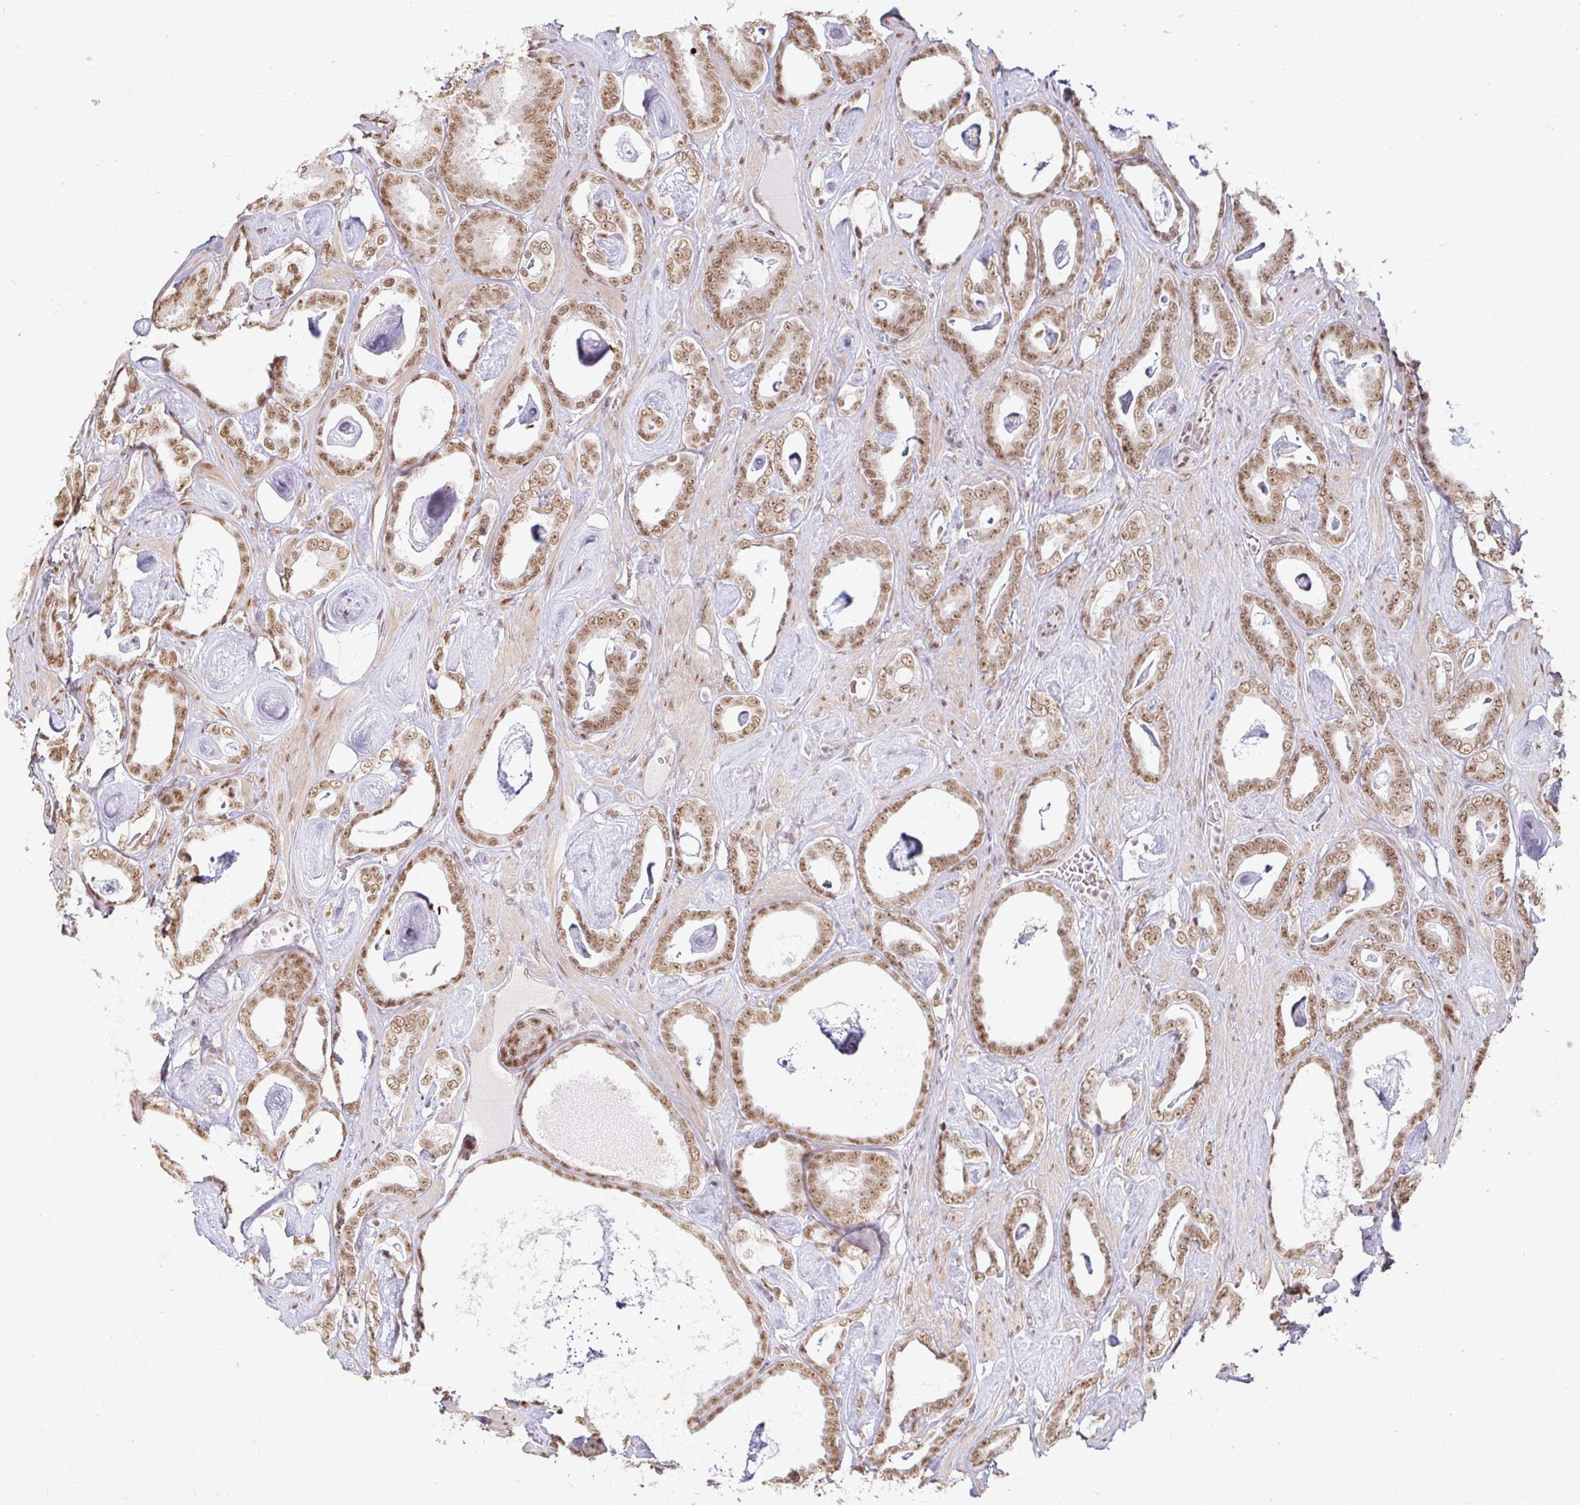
{"staining": {"intensity": "moderate", "quantity": ">75%", "location": "nuclear"}, "tissue": "prostate cancer", "cell_type": "Tumor cells", "image_type": "cancer", "snomed": [{"axis": "morphology", "description": "Adenocarcinoma, High grade"}, {"axis": "topography", "description": "Prostate"}], "caption": "Moderate nuclear positivity is appreciated in about >75% of tumor cells in high-grade adenocarcinoma (prostate).", "gene": "HNRNPU", "patient": {"sex": "male", "age": 63}}